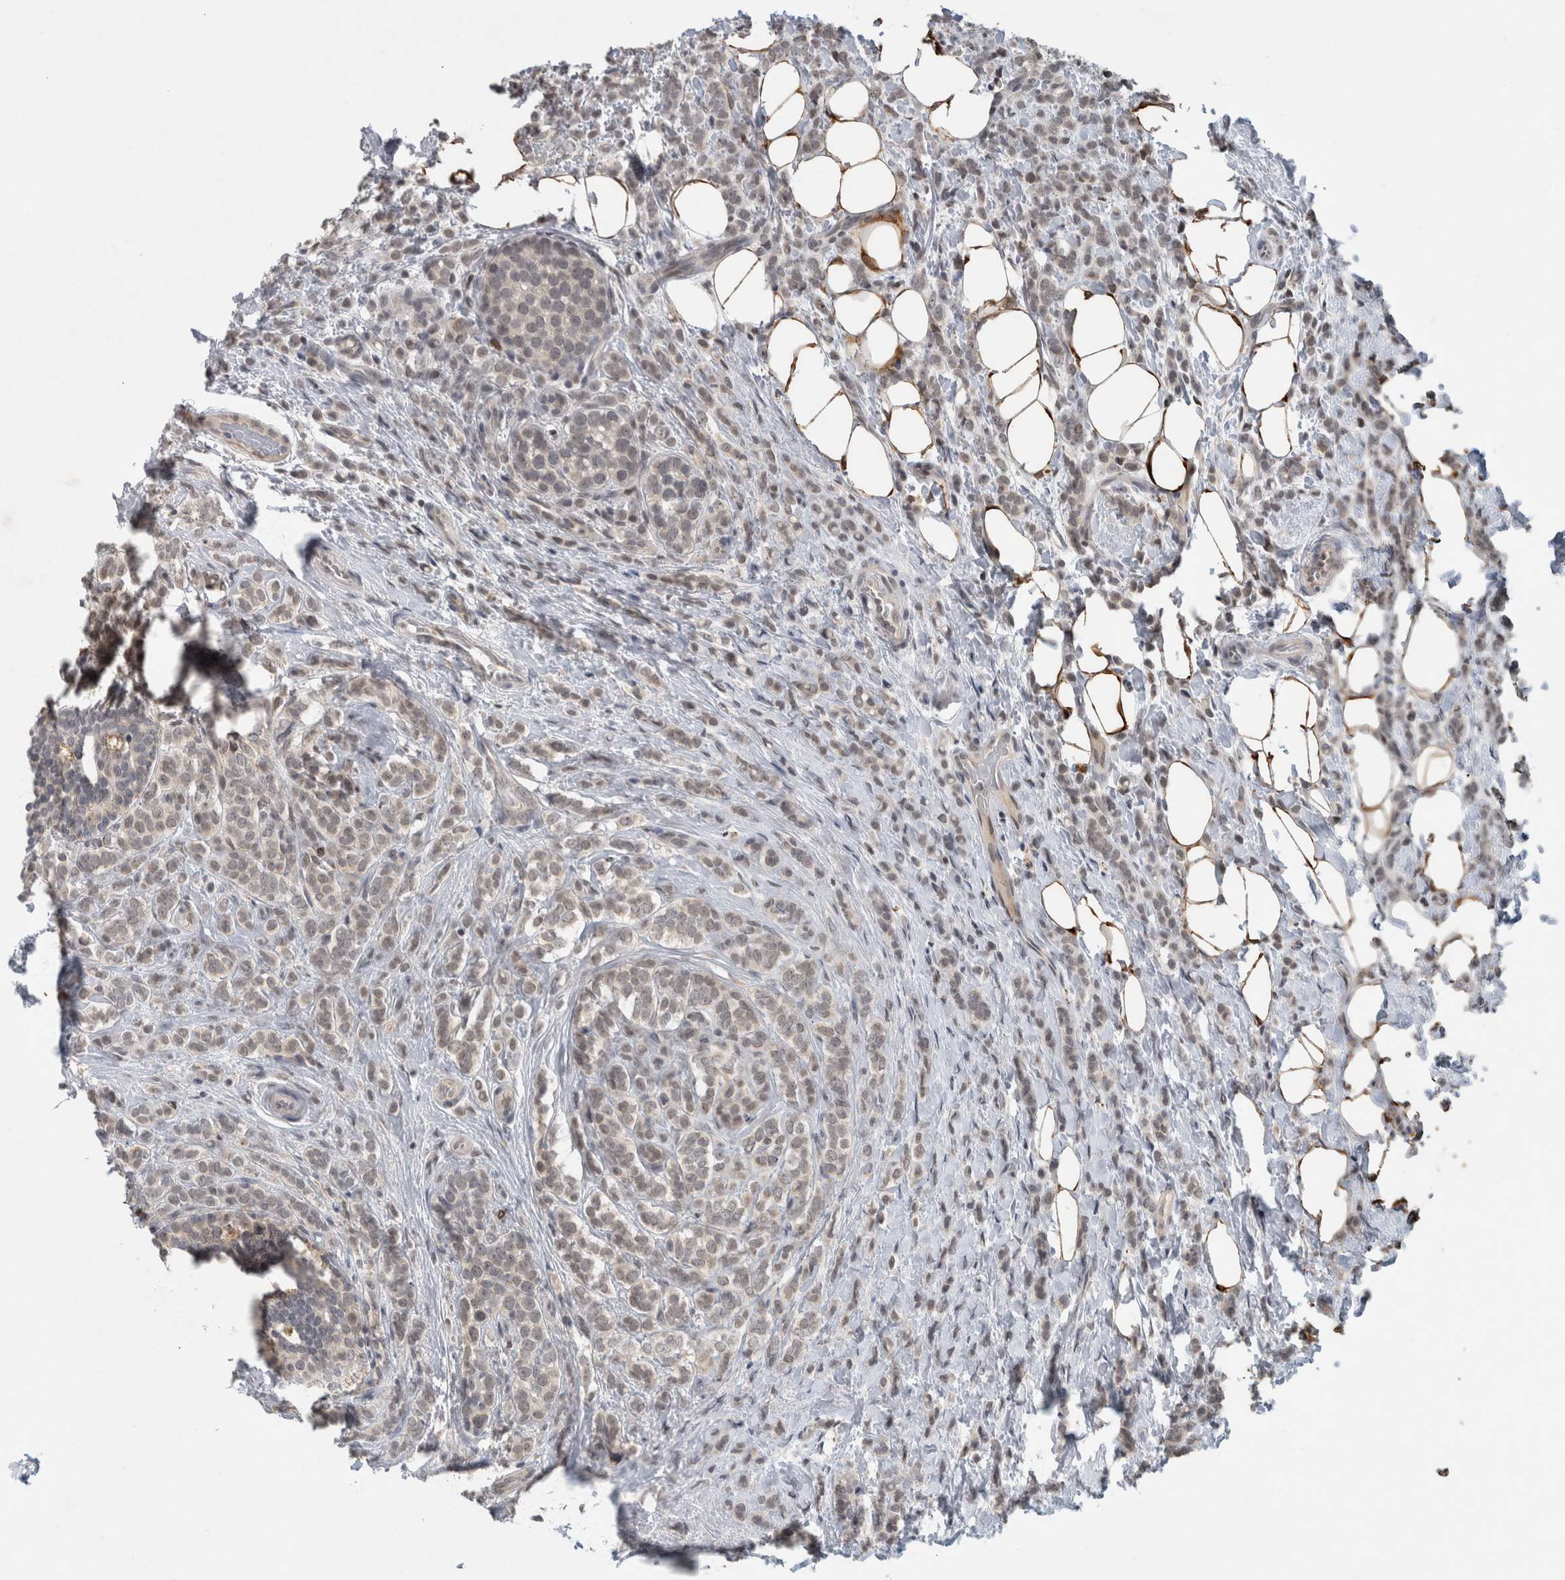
{"staining": {"intensity": "negative", "quantity": "none", "location": "none"}, "tissue": "breast cancer", "cell_type": "Tumor cells", "image_type": "cancer", "snomed": [{"axis": "morphology", "description": "Lobular carcinoma"}, {"axis": "topography", "description": "Breast"}], "caption": "This is an IHC micrograph of human breast cancer. There is no expression in tumor cells.", "gene": "PRXL2A", "patient": {"sex": "female", "age": 50}}